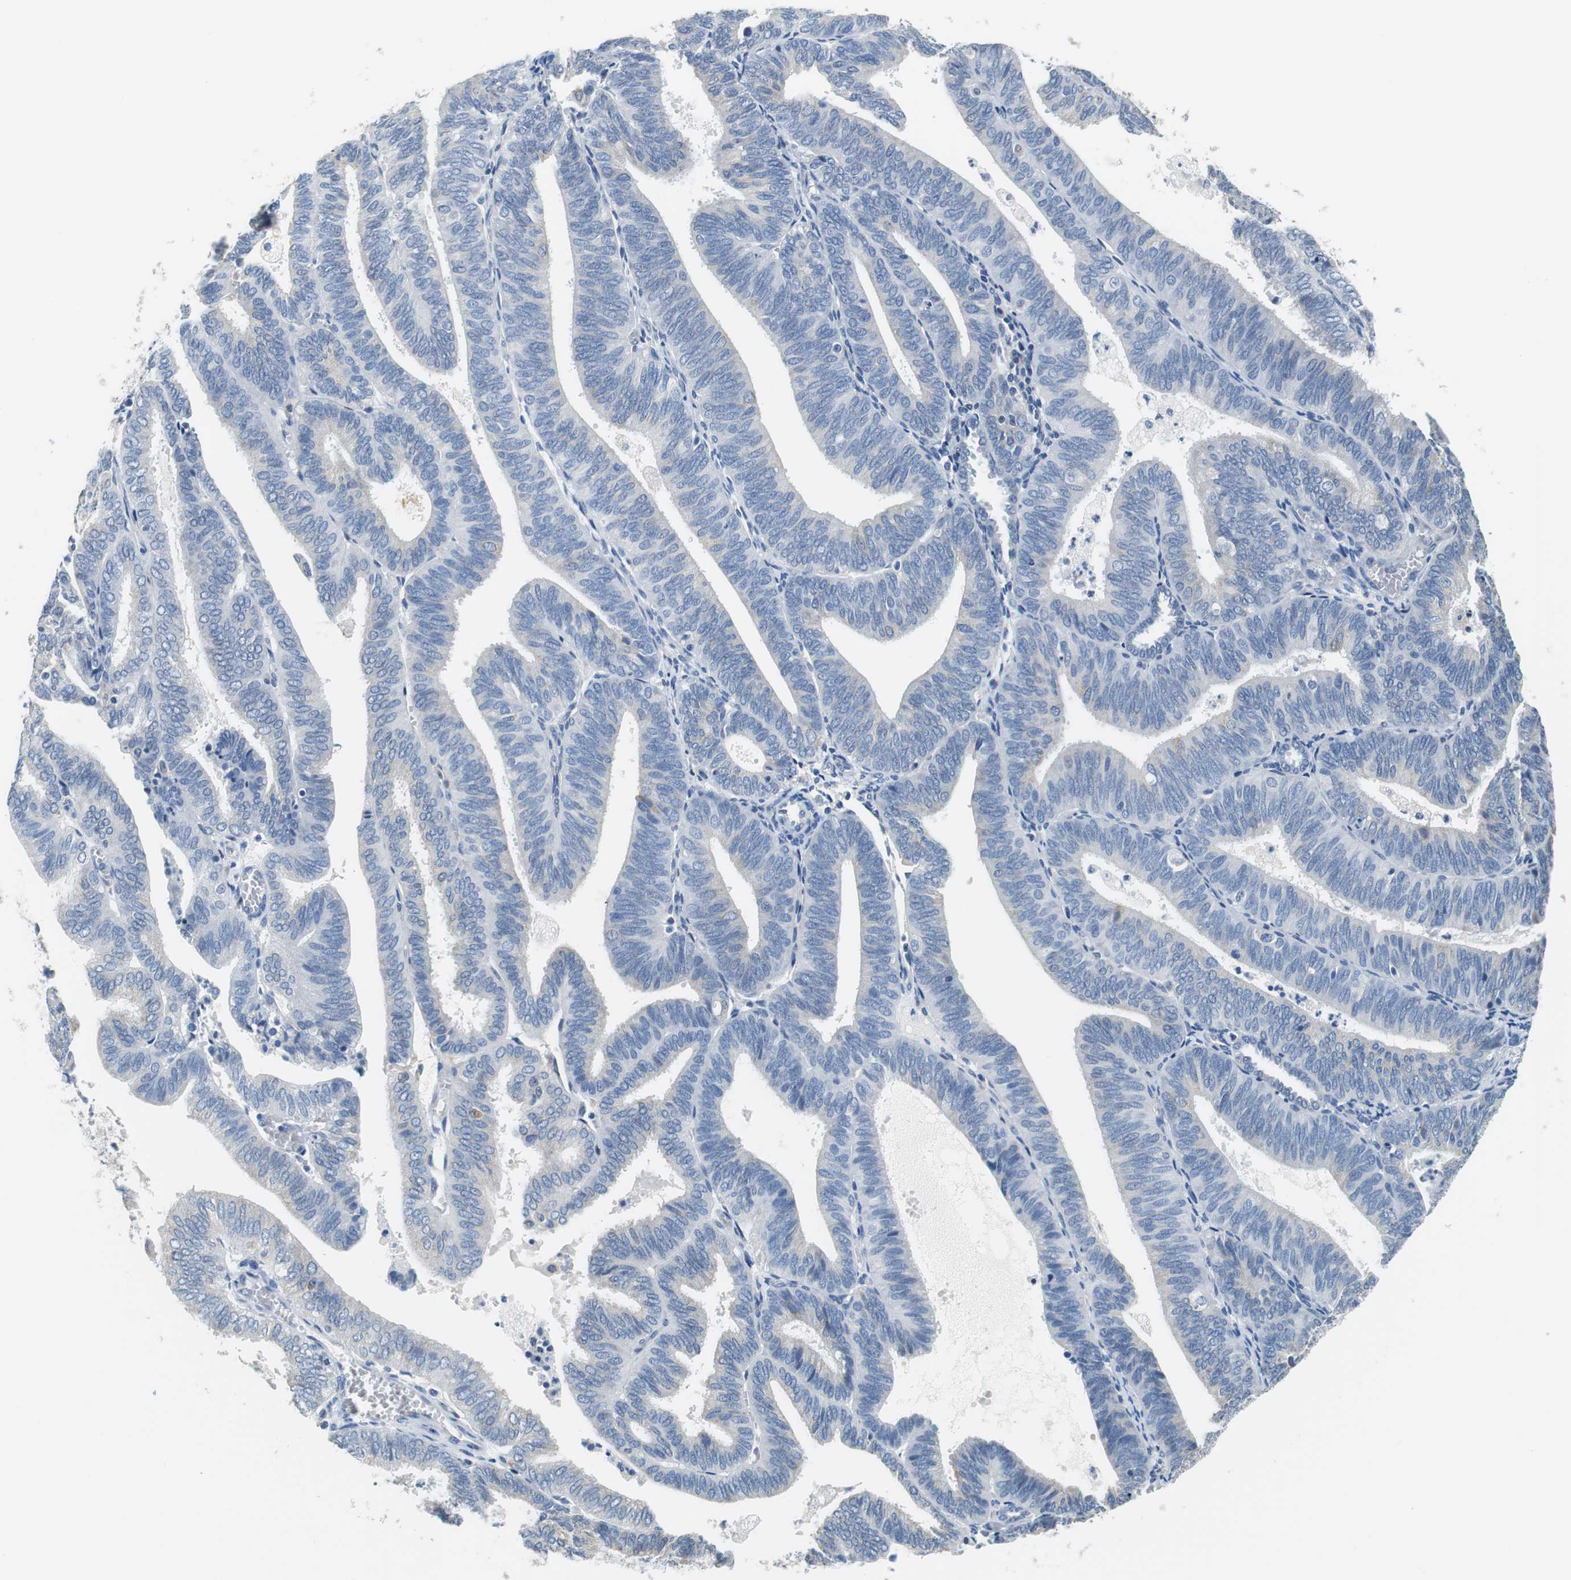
{"staining": {"intensity": "weak", "quantity": "25%-75%", "location": "cytoplasmic/membranous"}, "tissue": "endometrial cancer", "cell_type": "Tumor cells", "image_type": "cancer", "snomed": [{"axis": "morphology", "description": "Adenocarcinoma, NOS"}, {"axis": "topography", "description": "Uterus"}], "caption": "Protein staining displays weak cytoplasmic/membranous staining in about 25%-75% of tumor cells in endometrial cancer. Nuclei are stained in blue.", "gene": "TEX264", "patient": {"sex": "female", "age": 60}}